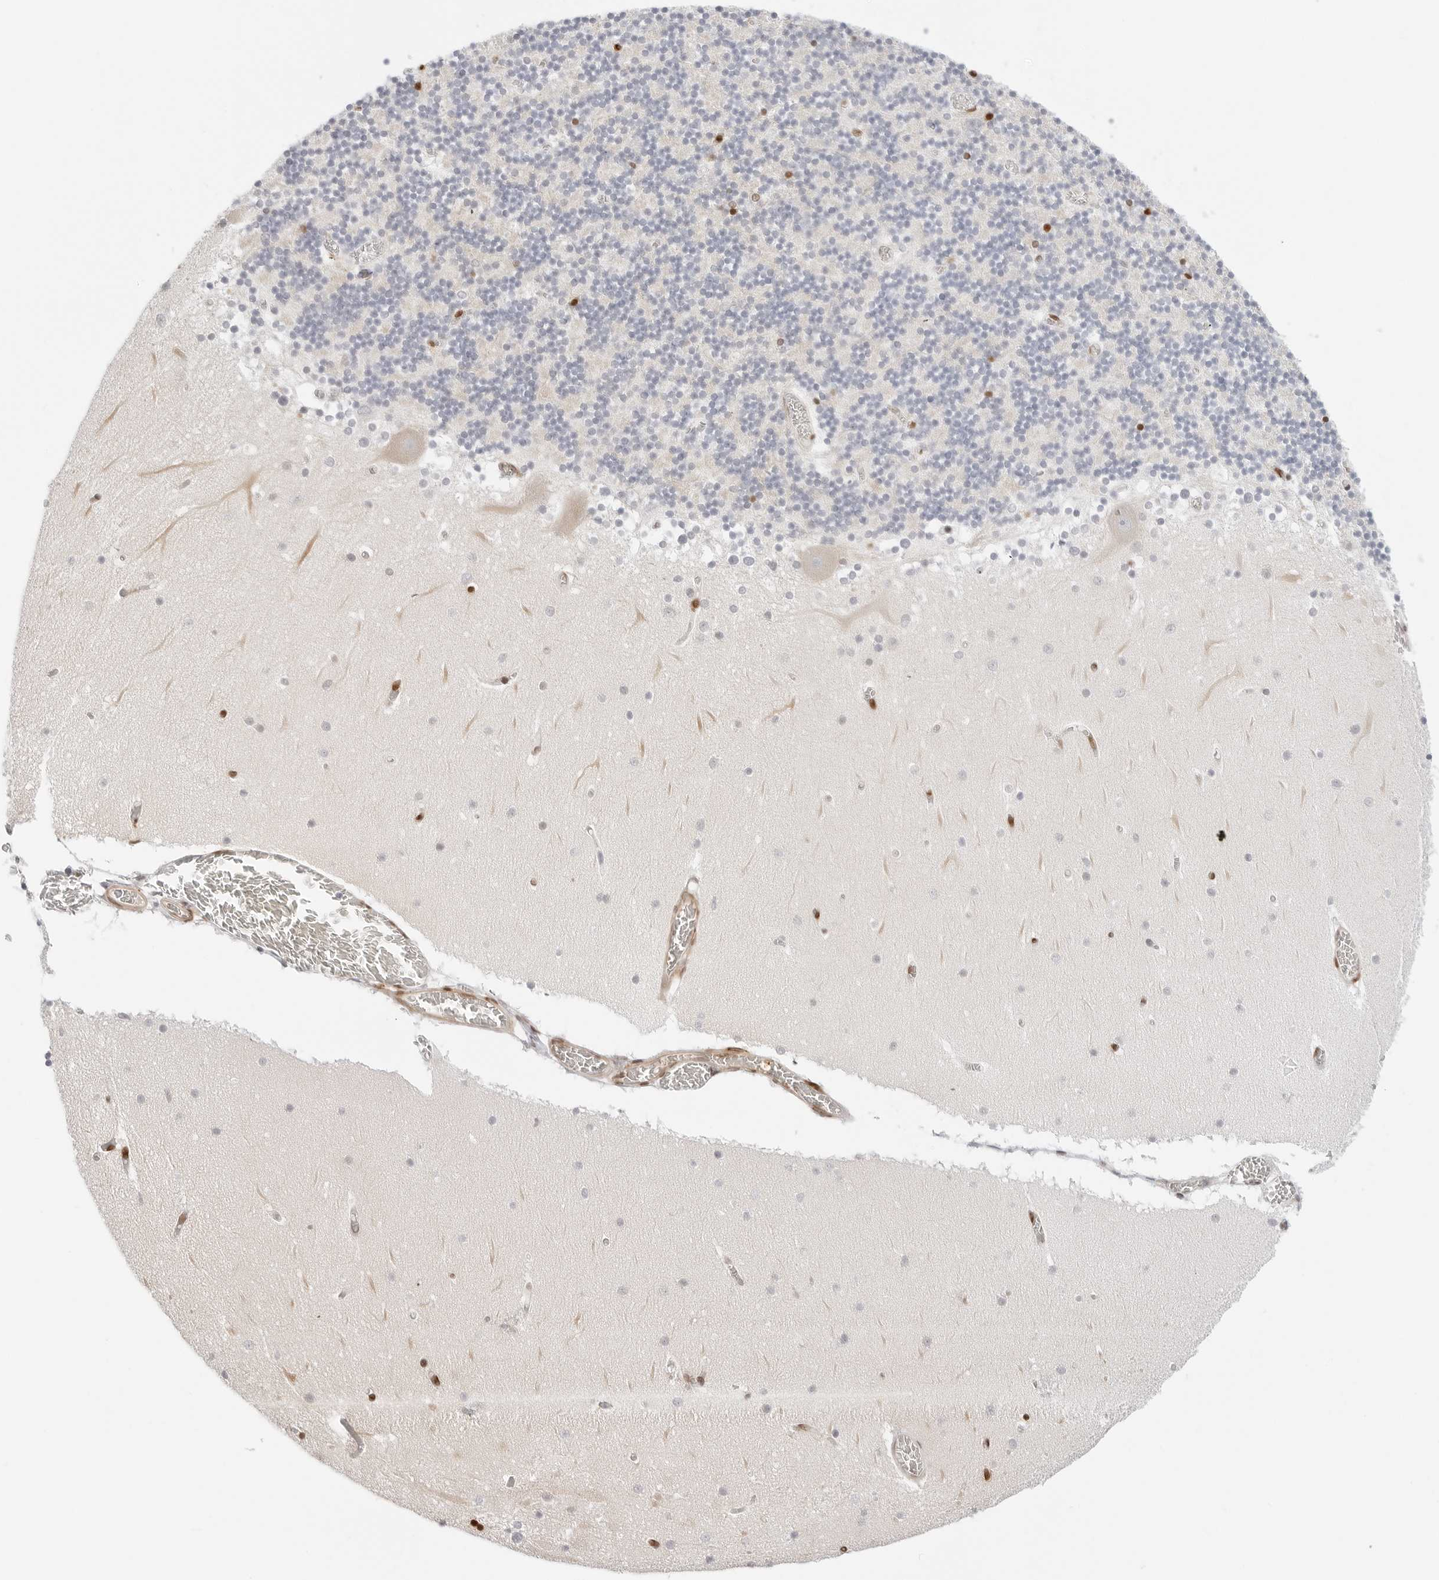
{"staining": {"intensity": "weak", "quantity": "<25%", "location": "nuclear"}, "tissue": "cerebellum", "cell_type": "Cells in granular layer", "image_type": "normal", "snomed": [{"axis": "morphology", "description": "Normal tissue, NOS"}, {"axis": "topography", "description": "Cerebellum"}], "caption": "Normal cerebellum was stained to show a protein in brown. There is no significant staining in cells in granular layer. (Stains: DAB (3,3'-diaminobenzidine) IHC with hematoxylin counter stain, Microscopy: brightfield microscopy at high magnification).", "gene": "SPIDR", "patient": {"sex": "female", "age": 28}}